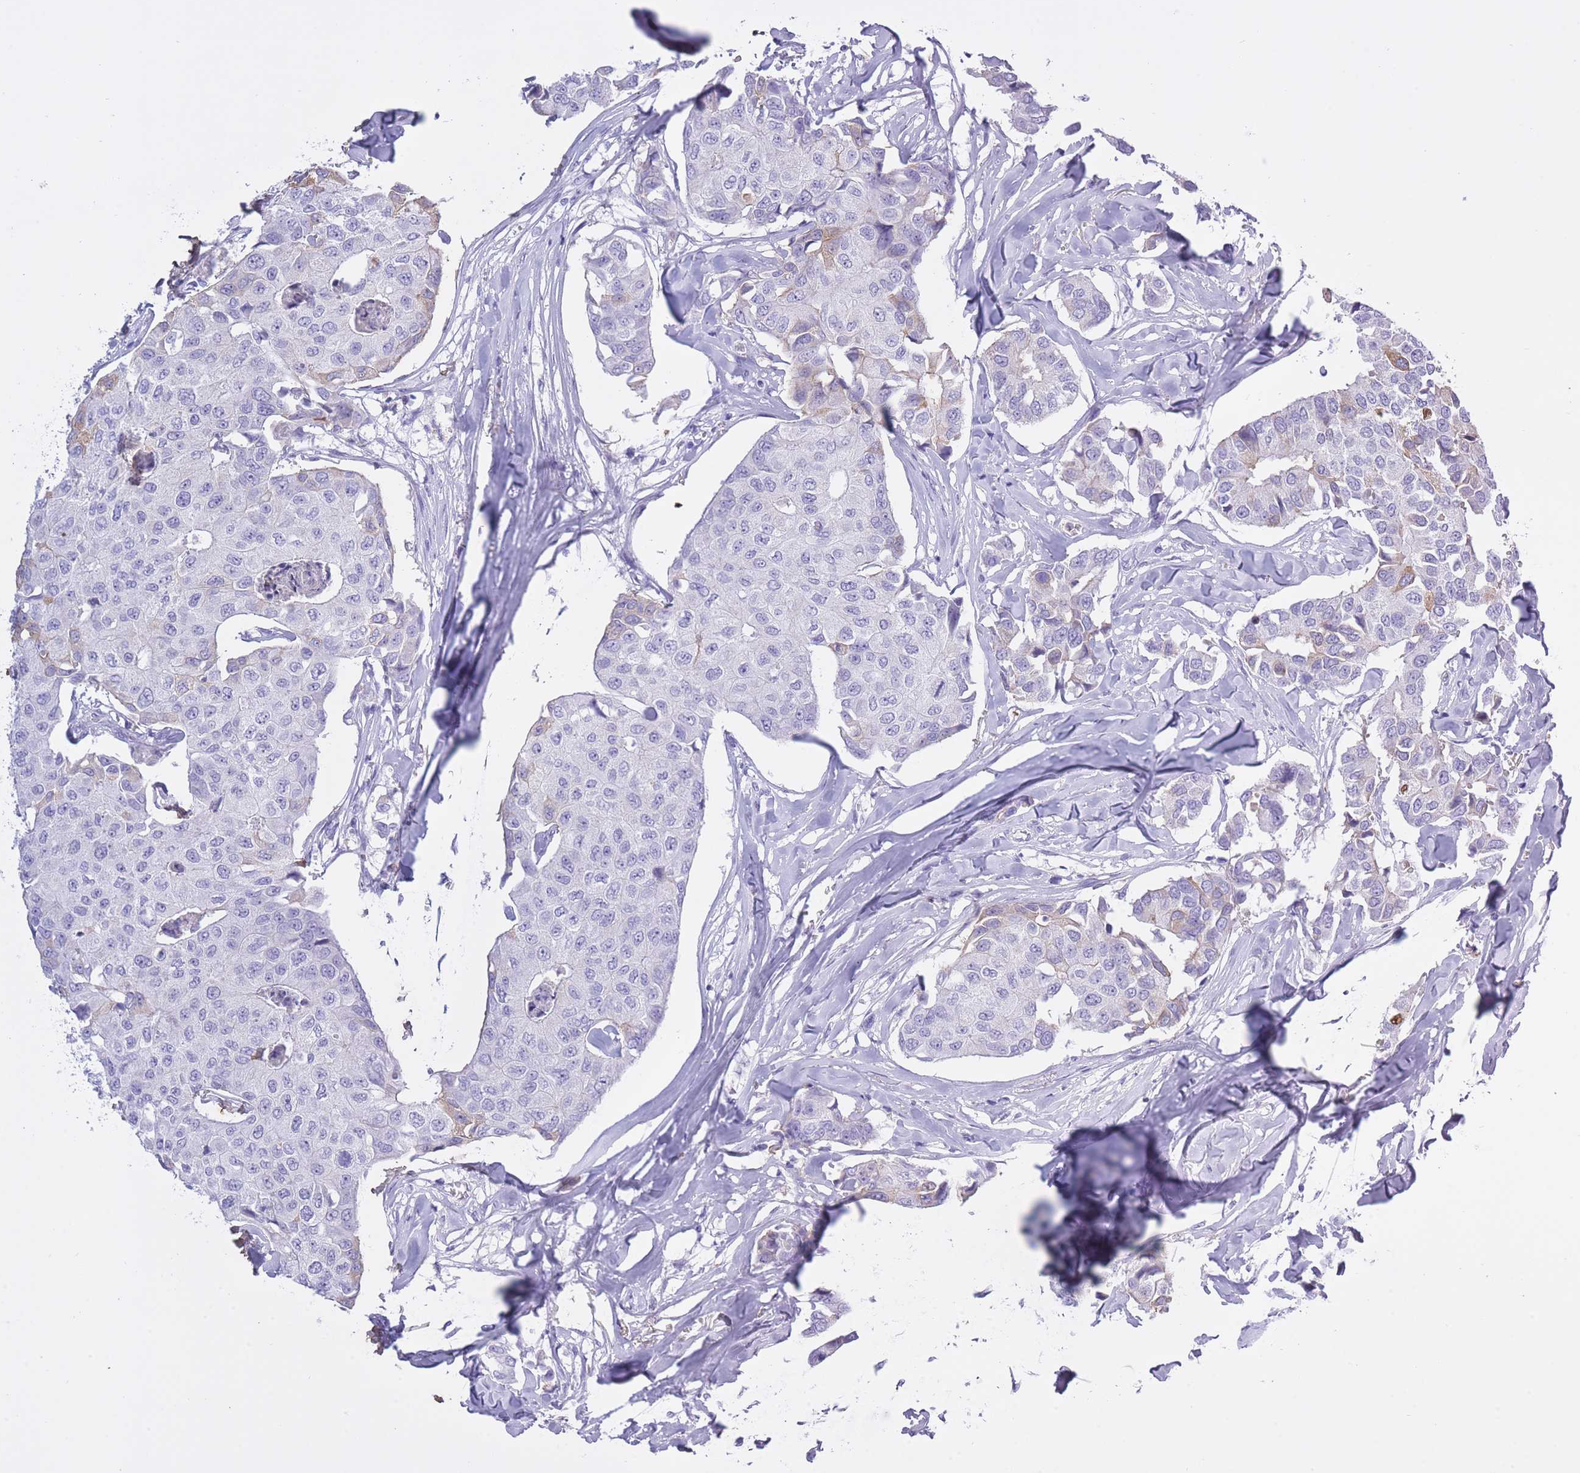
{"staining": {"intensity": "negative", "quantity": "none", "location": "none"}, "tissue": "breast cancer", "cell_type": "Tumor cells", "image_type": "cancer", "snomed": [{"axis": "morphology", "description": "Duct carcinoma"}, {"axis": "topography", "description": "Breast"}], "caption": "The IHC image has no significant staining in tumor cells of breast cancer tissue. (Stains: DAB immunohistochemistry with hematoxylin counter stain, Microscopy: brightfield microscopy at high magnification).", "gene": "AP3S2", "patient": {"sex": "female", "age": 80}}